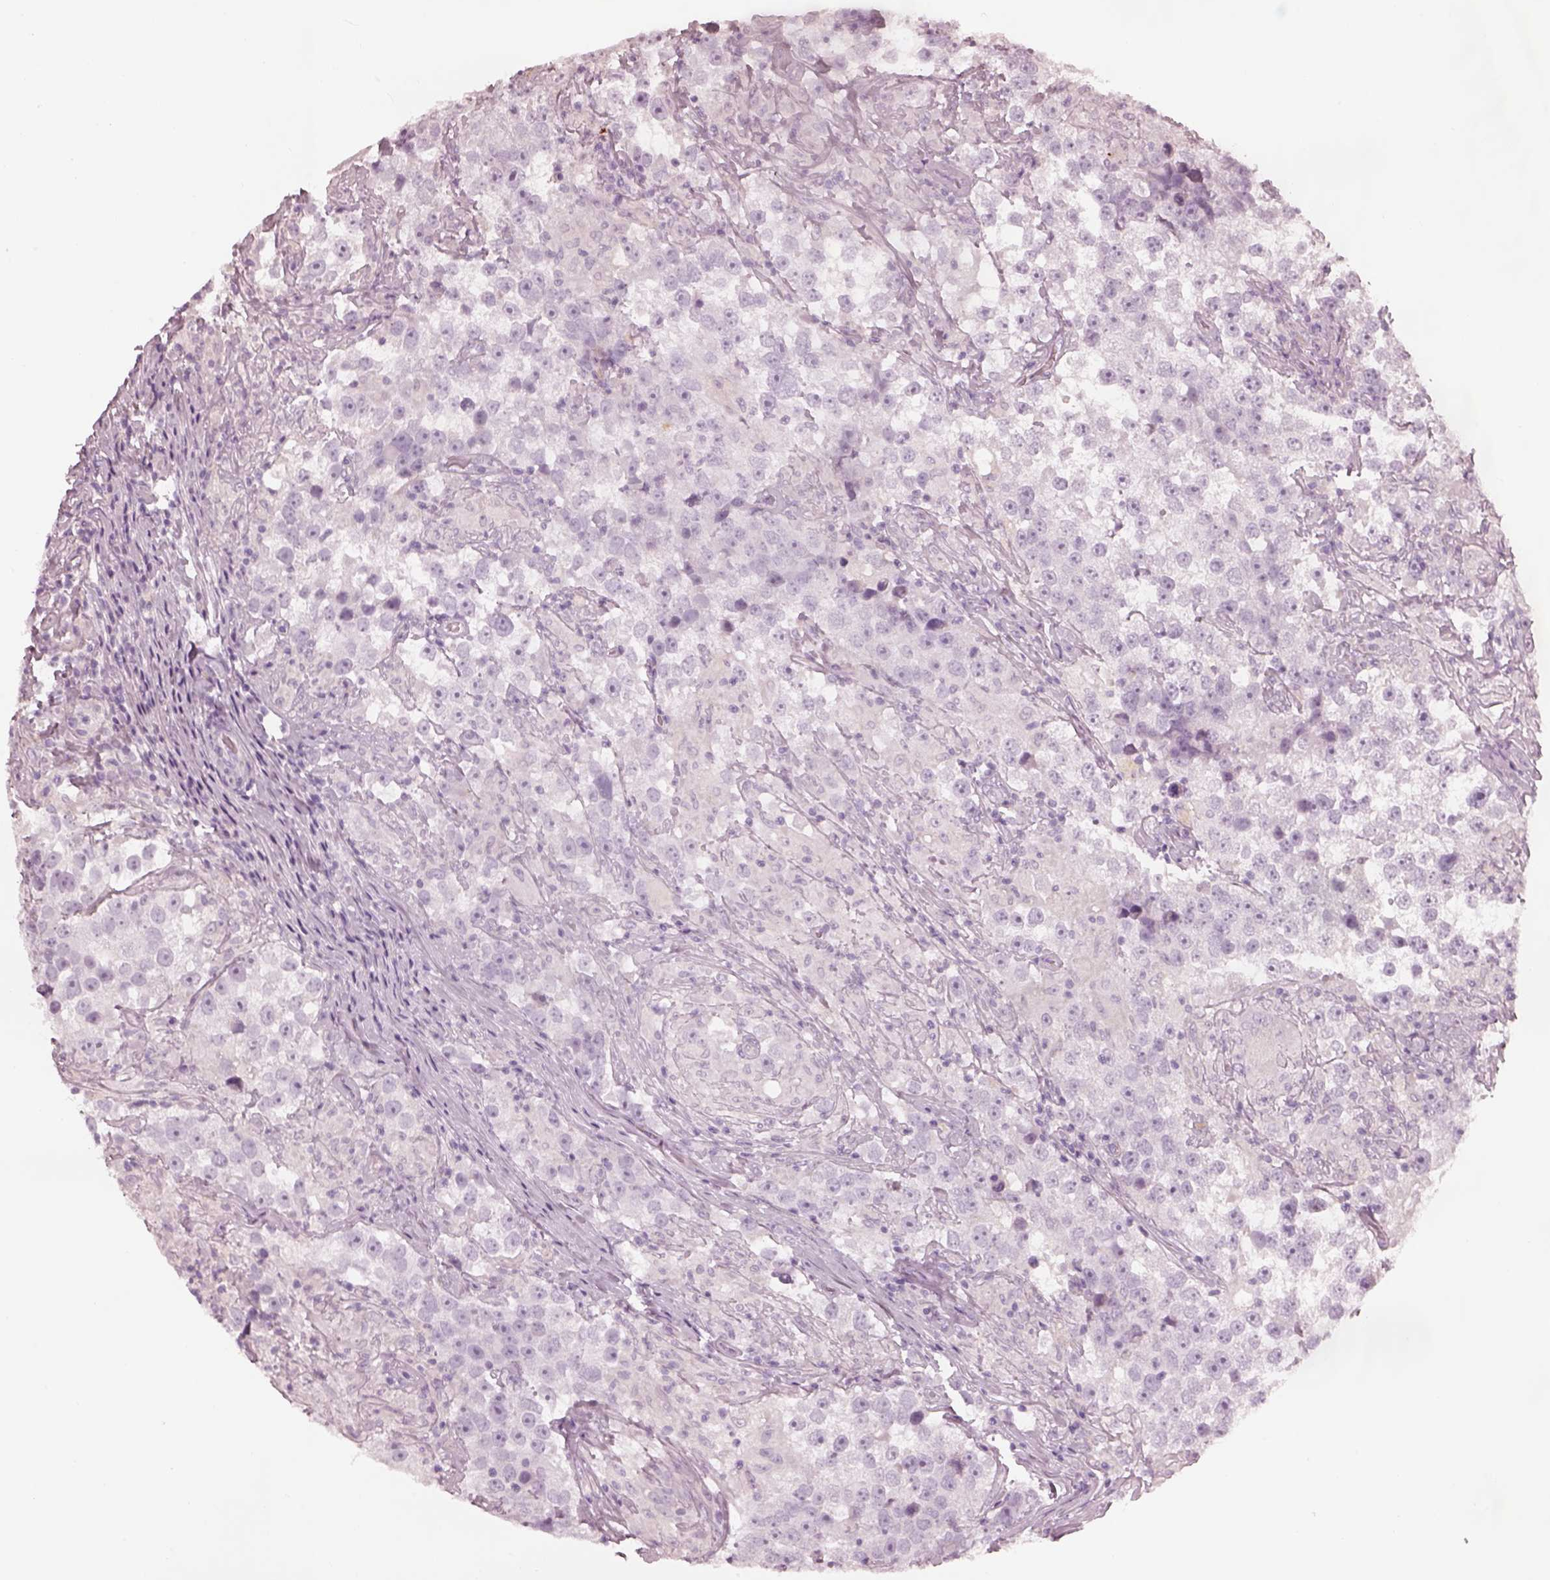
{"staining": {"intensity": "negative", "quantity": "none", "location": "none"}, "tissue": "testis cancer", "cell_type": "Tumor cells", "image_type": "cancer", "snomed": [{"axis": "morphology", "description": "Seminoma, NOS"}, {"axis": "topography", "description": "Testis"}], "caption": "A histopathology image of human seminoma (testis) is negative for staining in tumor cells. (DAB immunohistochemistry with hematoxylin counter stain).", "gene": "RSPH9", "patient": {"sex": "male", "age": 46}}